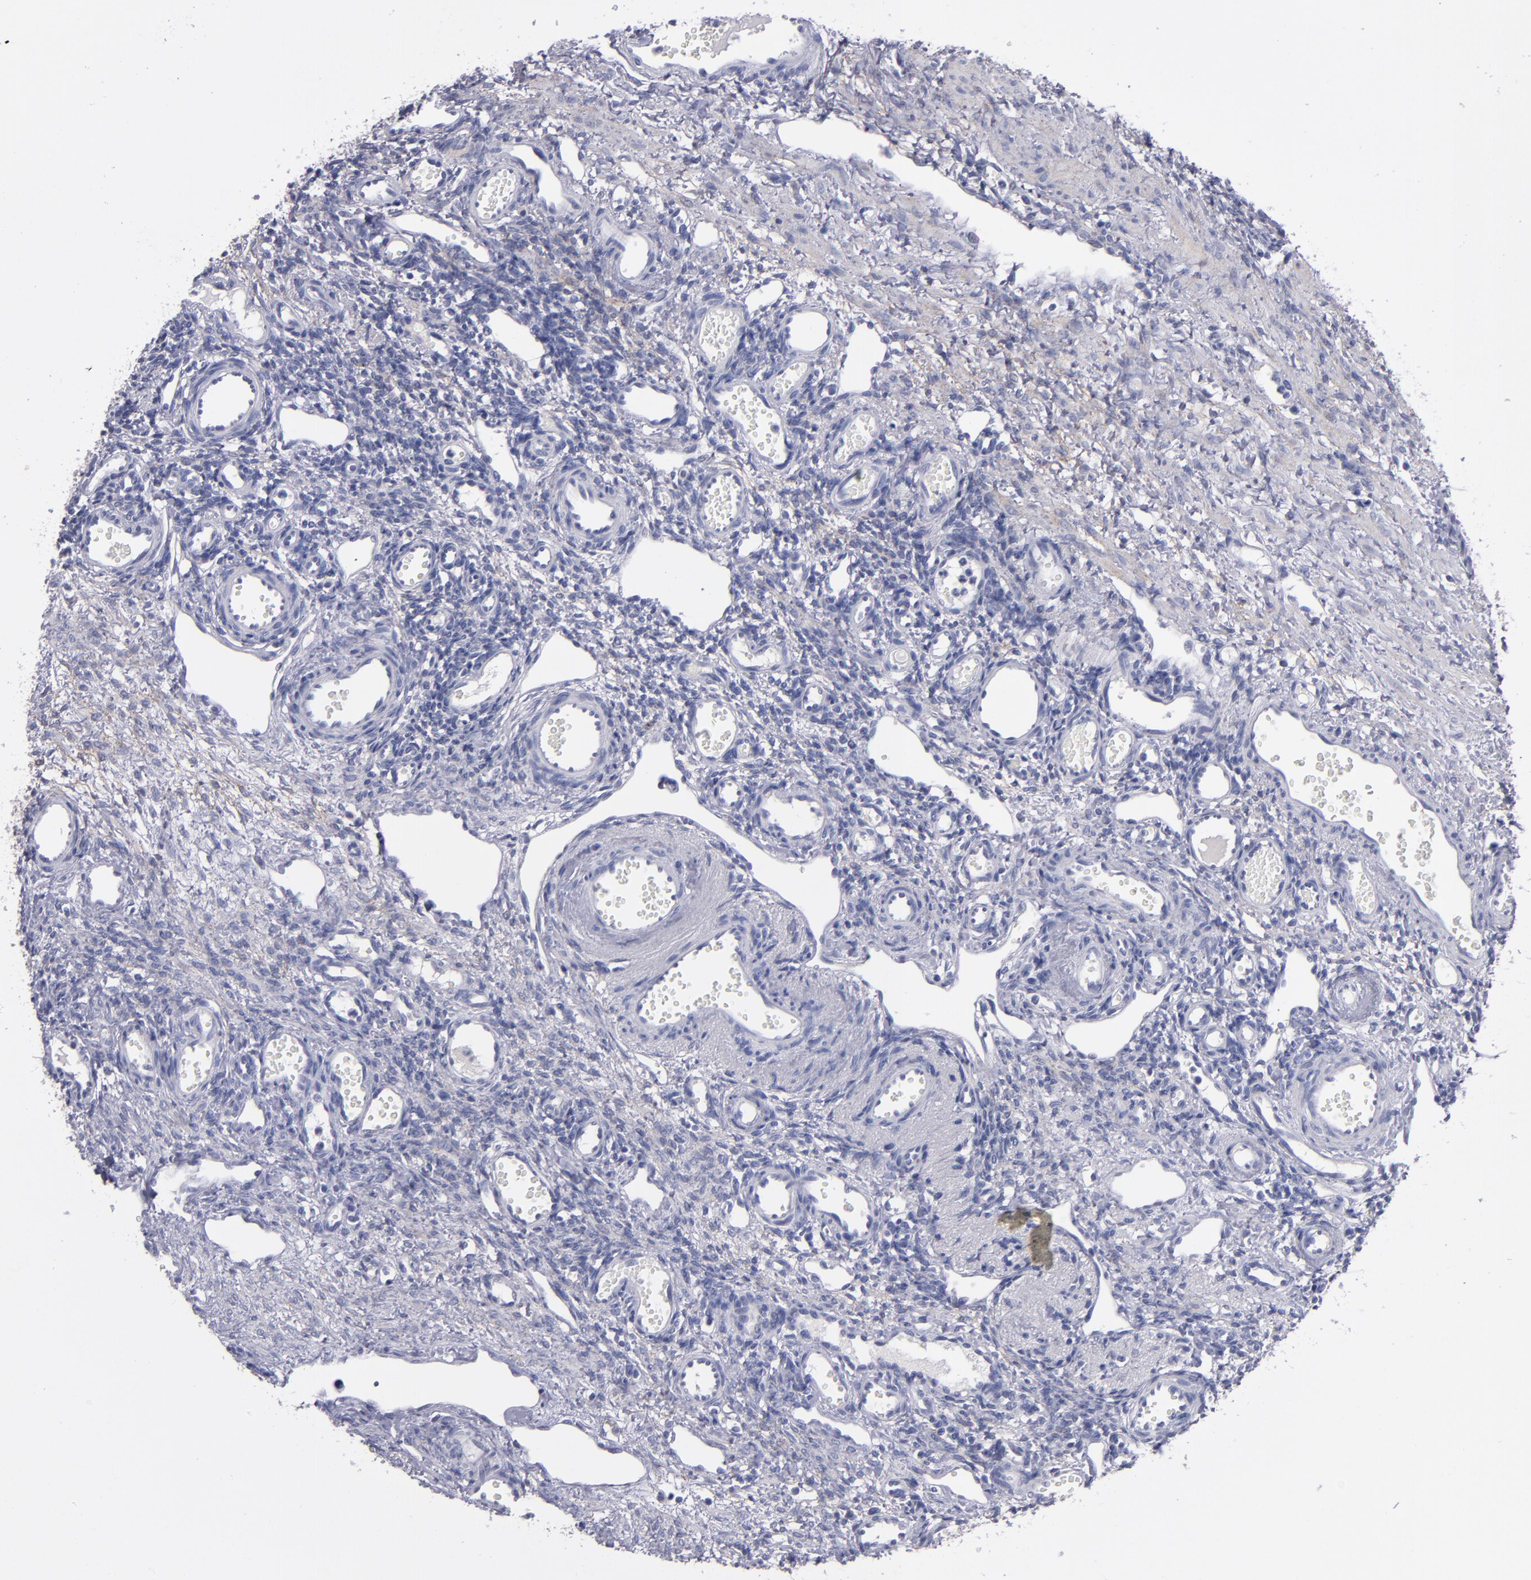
{"staining": {"intensity": "moderate", "quantity": ">75%", "location": "cytoplasmic/membranous"}, "tissue": "ovary", "cell_type": "Follicle cells", "image_type": "normal", "snomed": [{"axis": "morphology", "description": "Normal tissue, NOS"}, {"axis": "topography", "description": "Ovary"}], "caption": "Immunohistochemistry image of normal ovary stained for a protein (brown), which displays medium levels of moderate cytoplasmic/membranous staining in about >75% of follicle cells.", "gene": "CDH3", "patient": {"sex": "female", "age": 33}}